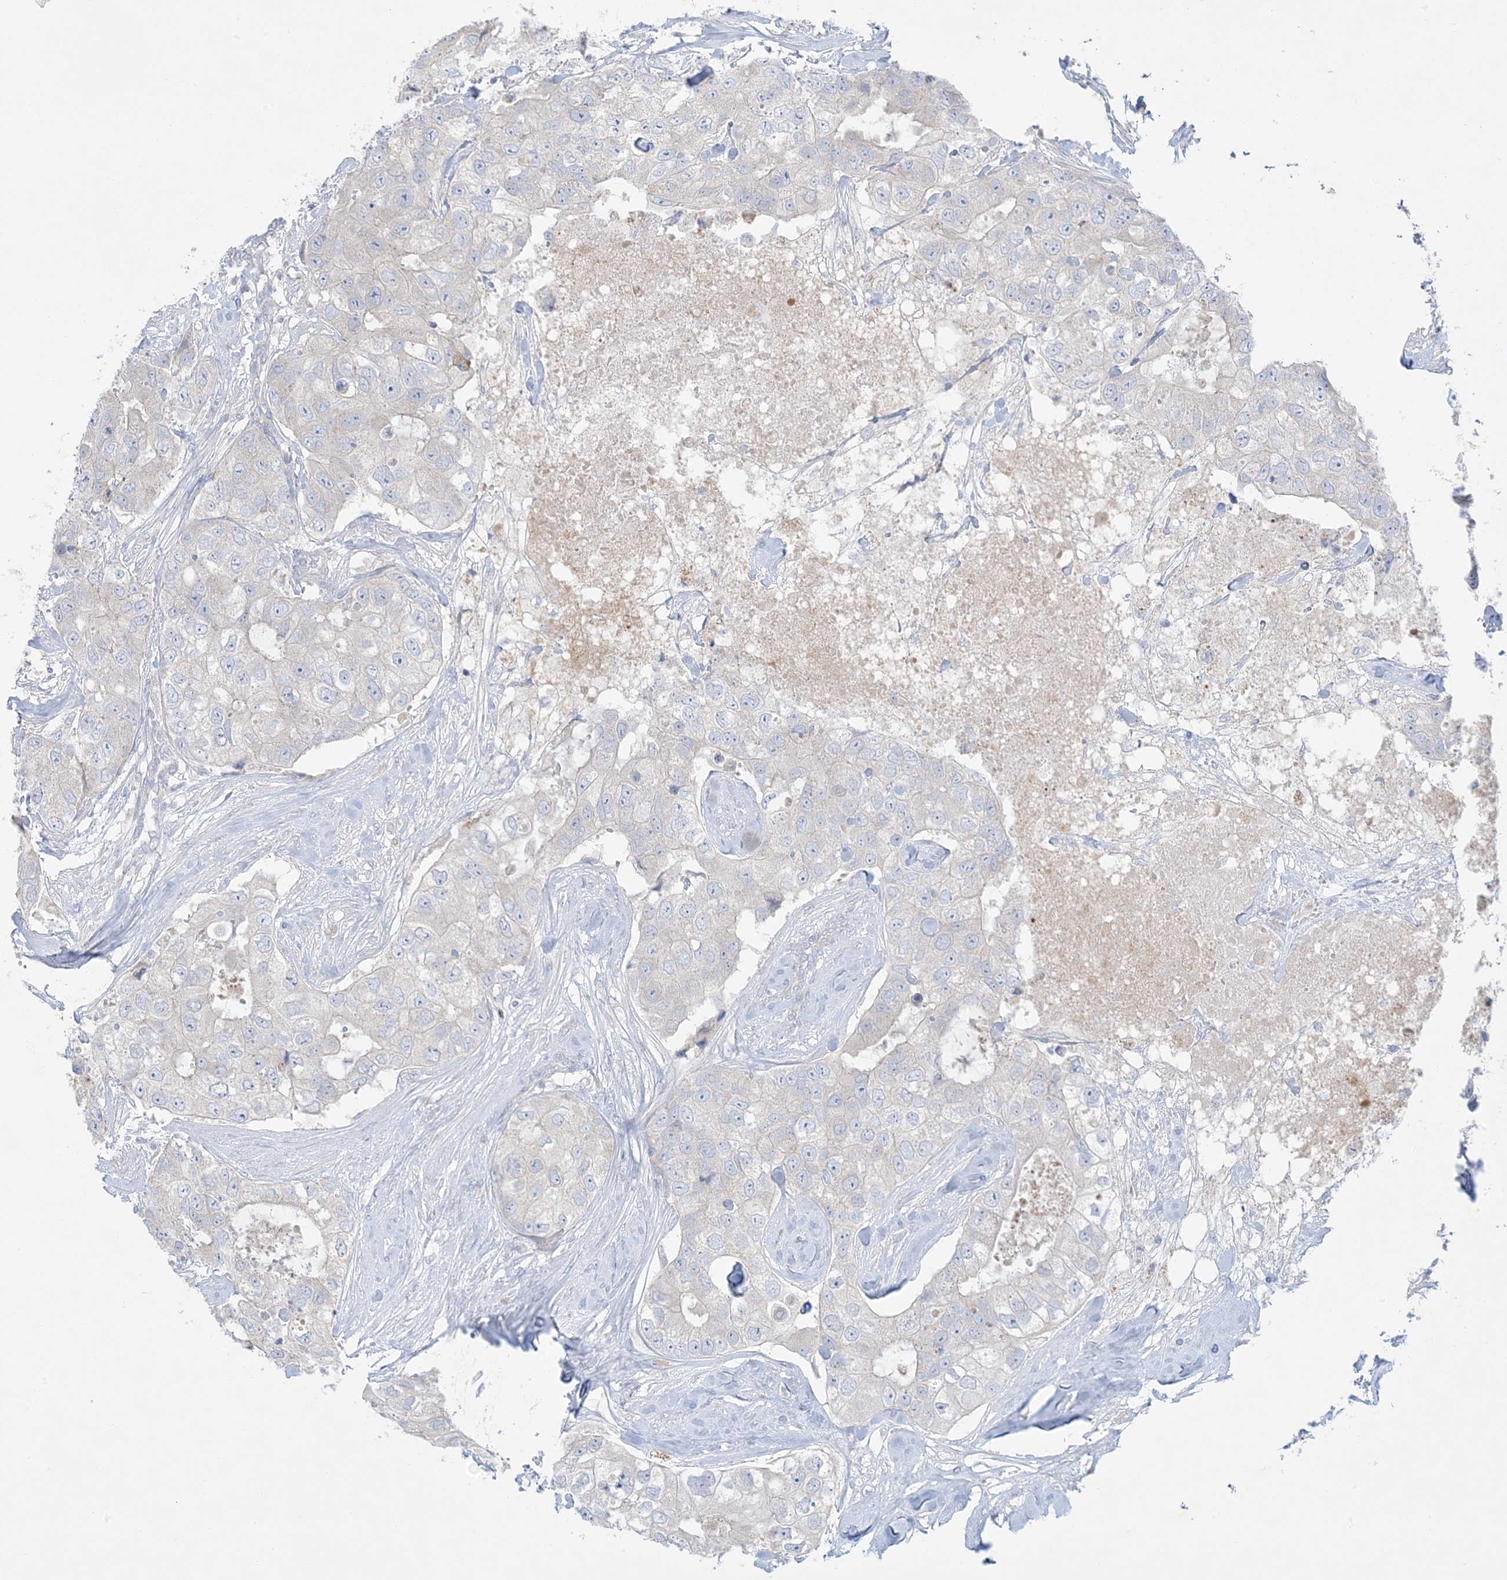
{"staining": {"intensity": "negative", "quantity": "none", "location": "none"}, "tissue": "breast cancer", "cell_type": "Tumor cells", "image_type": "cancer", "snomed": [{"axis": "morphology", "description": "Duct carcinoma"}, {"axis": "topography", "description": "Breast"}], "caption": "High magnification brightfield microscopy of breast cancer stained with DAB (brown) and counterstained with hematoxylin (blue): tumor cells show no significant positivity.", "gene": "FAM184A", "patient": {"sex": "female", "age": 62}}